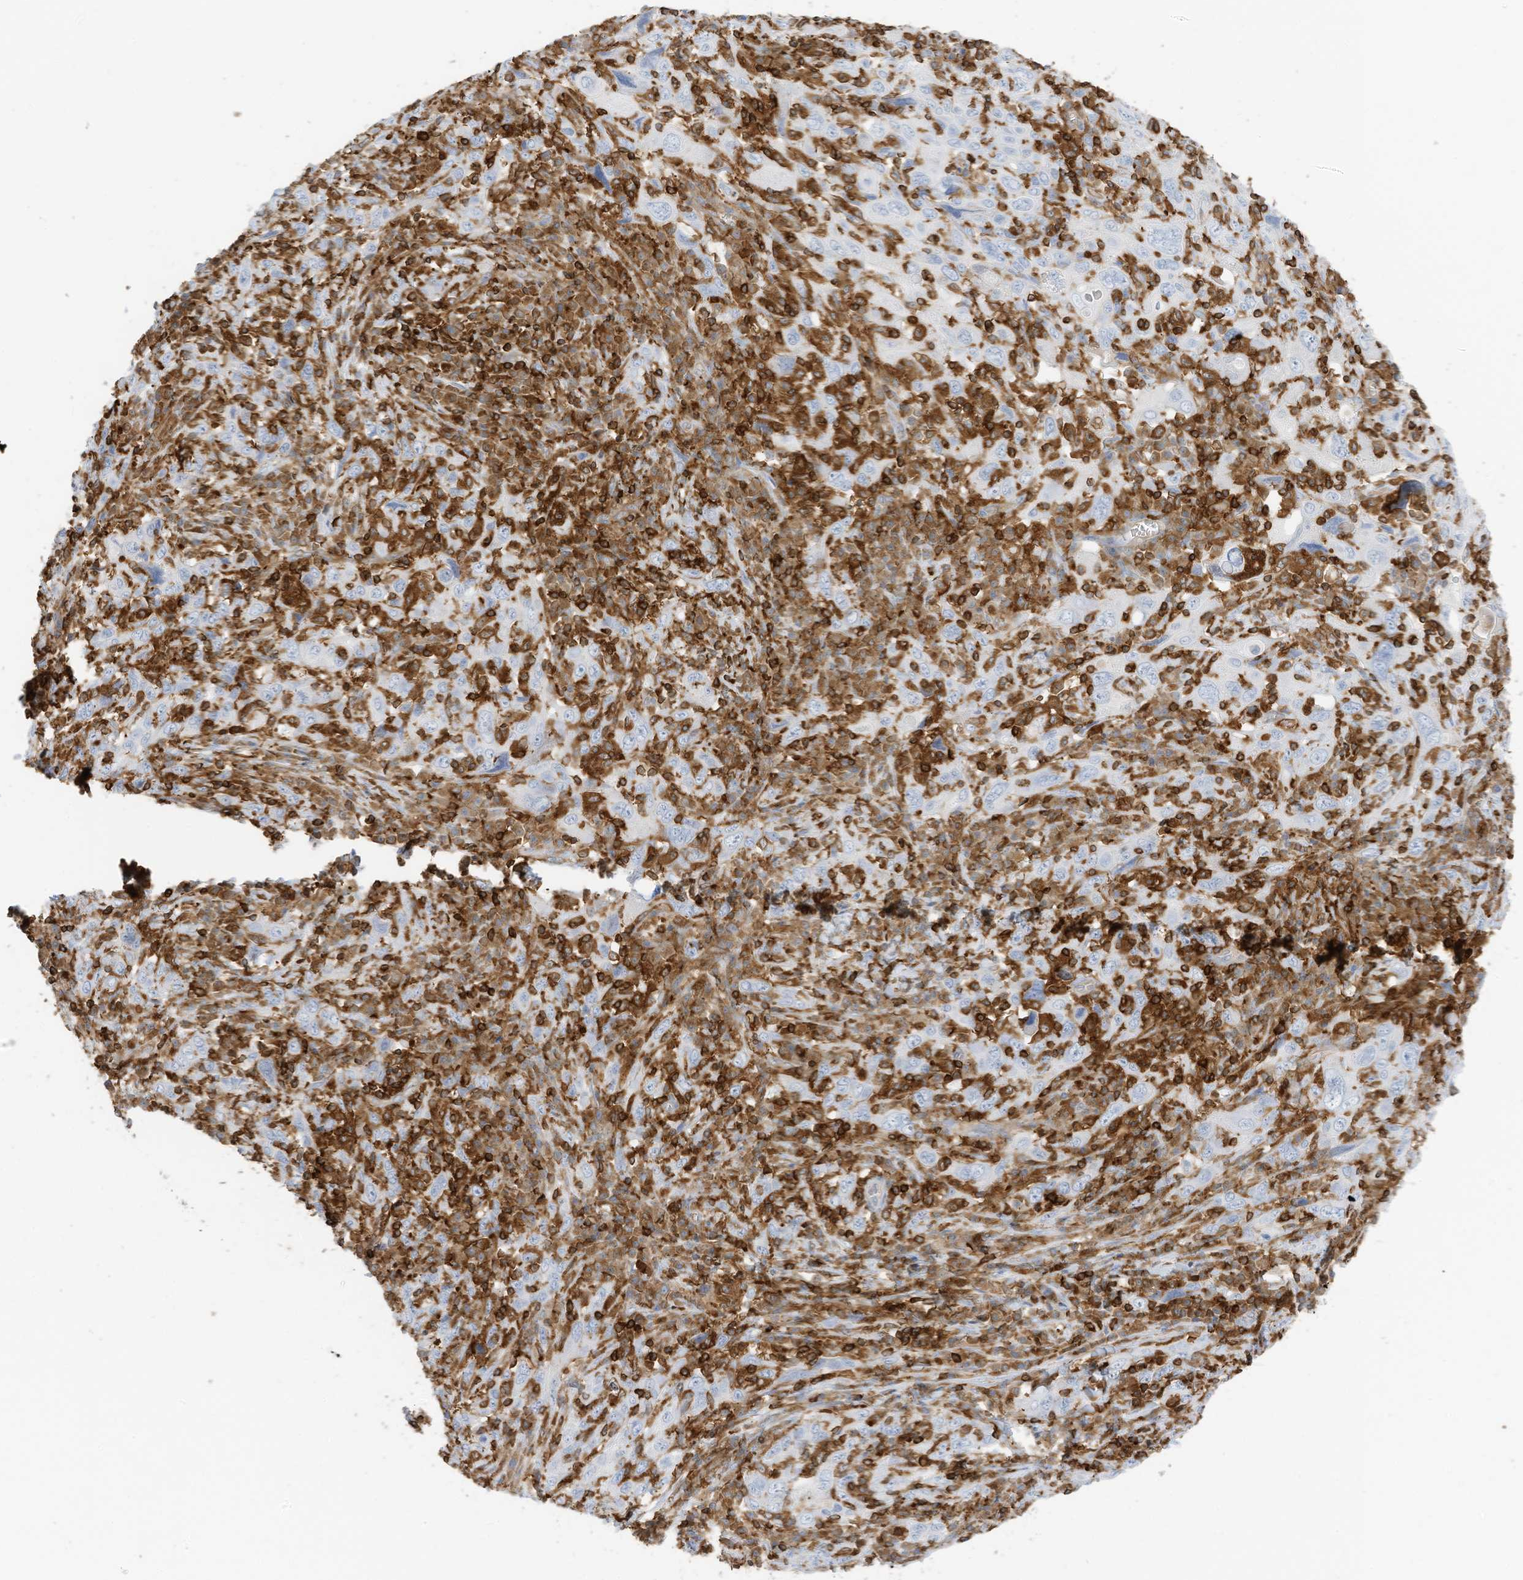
{"staining": {"intensity": "negative", "quantity": "none", "location": "none"}, "tissue": "cervical cancer", "cell_type": "Tumor cells", "image_type": "cancer", "snomed": [{"axis": "morphology", "description": "Squamous cell carcinoma, NOS"}, {"axis": "topography", "description": "Cervix"}], "caption": "An image of human cervical cancer (squamous cell carcinoma) is negative for staining in tumor cells.", "gene": "ARHGAP25", "patient": {"sex": "female", "age": 46}}